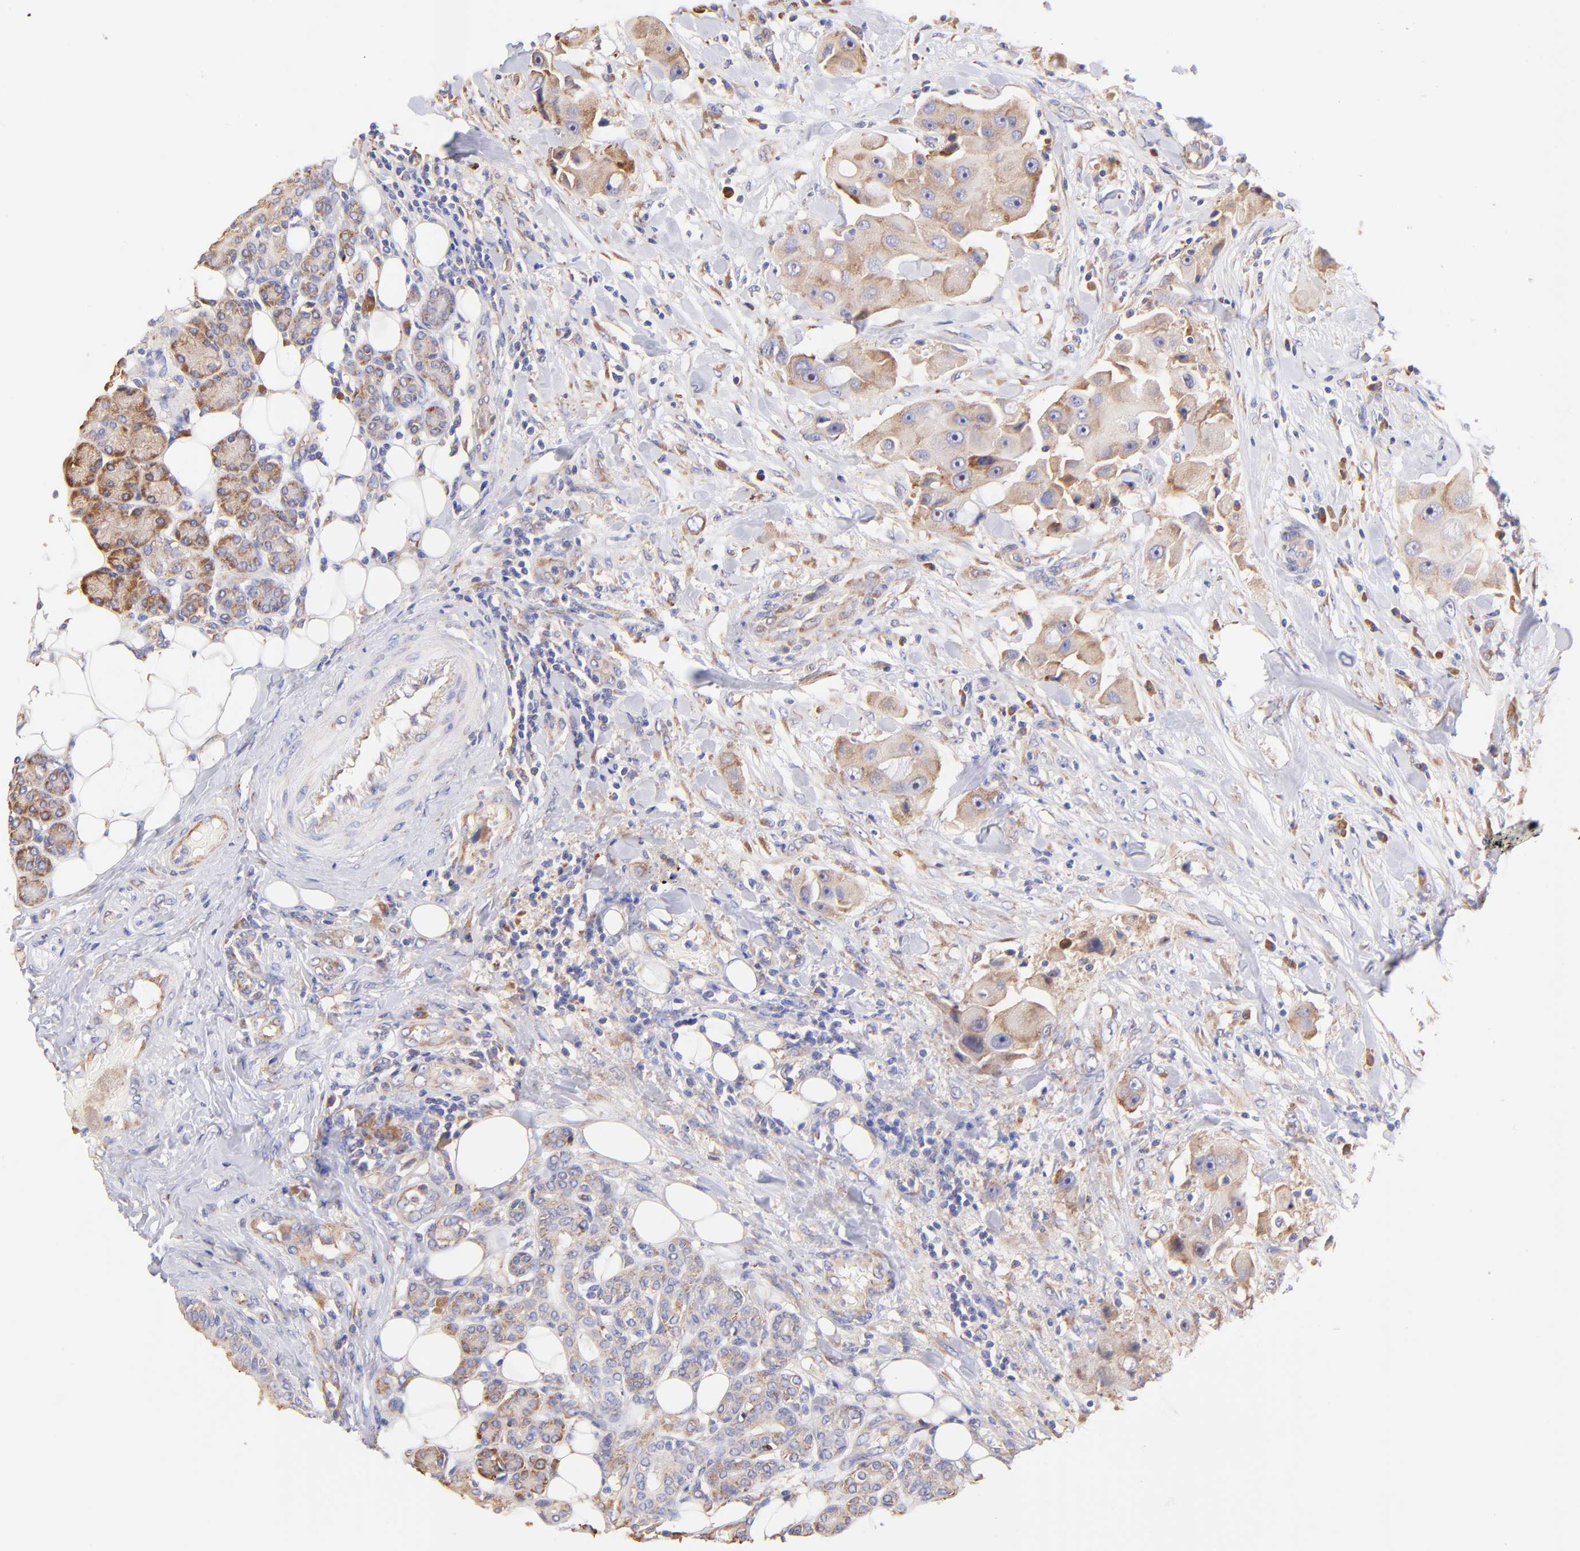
{"staining": {"intensity": "moderate", "quantity": "25%-75%", "location": "cytoplasmic/membranous"}, "tissue": "head and neck cancer", "cell_type": "Tumor cells", "image_type": "cancer", "snomed": [{"axis": "morphology", "description": "Normal tissue, NOS"}, {"axis": "morphology", "description": "Adenocarcinoma, NOS"}, {"axis": "topography", "description": "Salivary gland"}, {"axis": "topography", "description": "Head-Neck"}], "caption": "Tumor cells exhibit medium levels of moderate cytoplasmic/membranous staining in approximately 25%-75% of cells in head and neck cancer (adenocarcinoma).", "gene": "RPL30", "patient": {"sex": "male", "age": 80}}